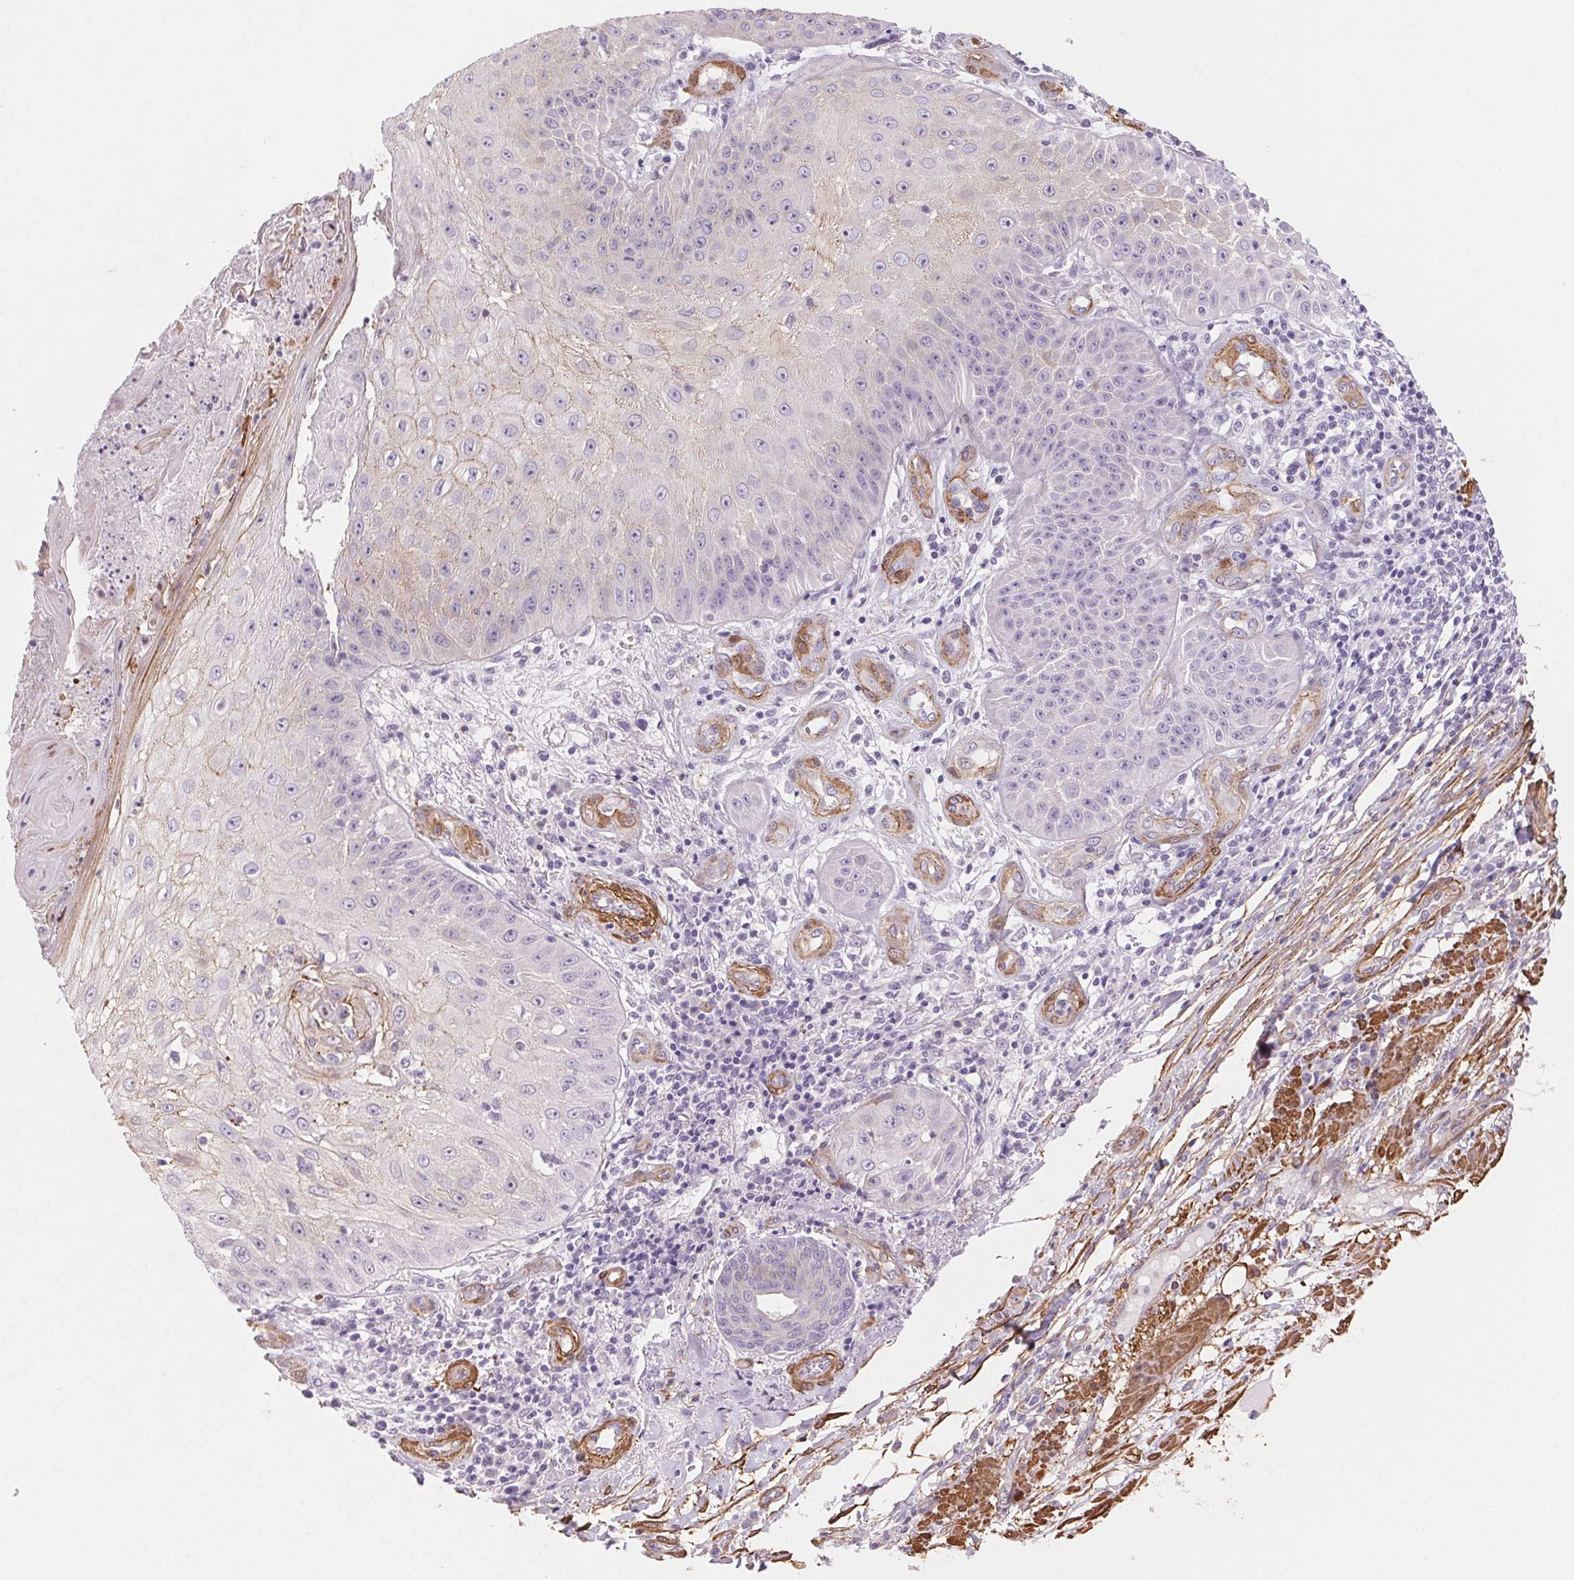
{"staining": {"intensity": "weak", "quantity": "<25%", "location": "cytoplasmic/membranous"}, "tissue": "skin cancer", "cell_type": "Tumor cells", "image_type": "cancer", "snomed": [{"axis": "morphology", "description": "Squamous cell carcinoma, NOS"}, {"axis": "topography", "description": "Skin"}], "caption": "Histopathology image shows no protein staining in tumor cells of skin squamous cell carcinoma tissue.", "gene": "GPX8", "patient": {"sex": "male", "age": 70}}